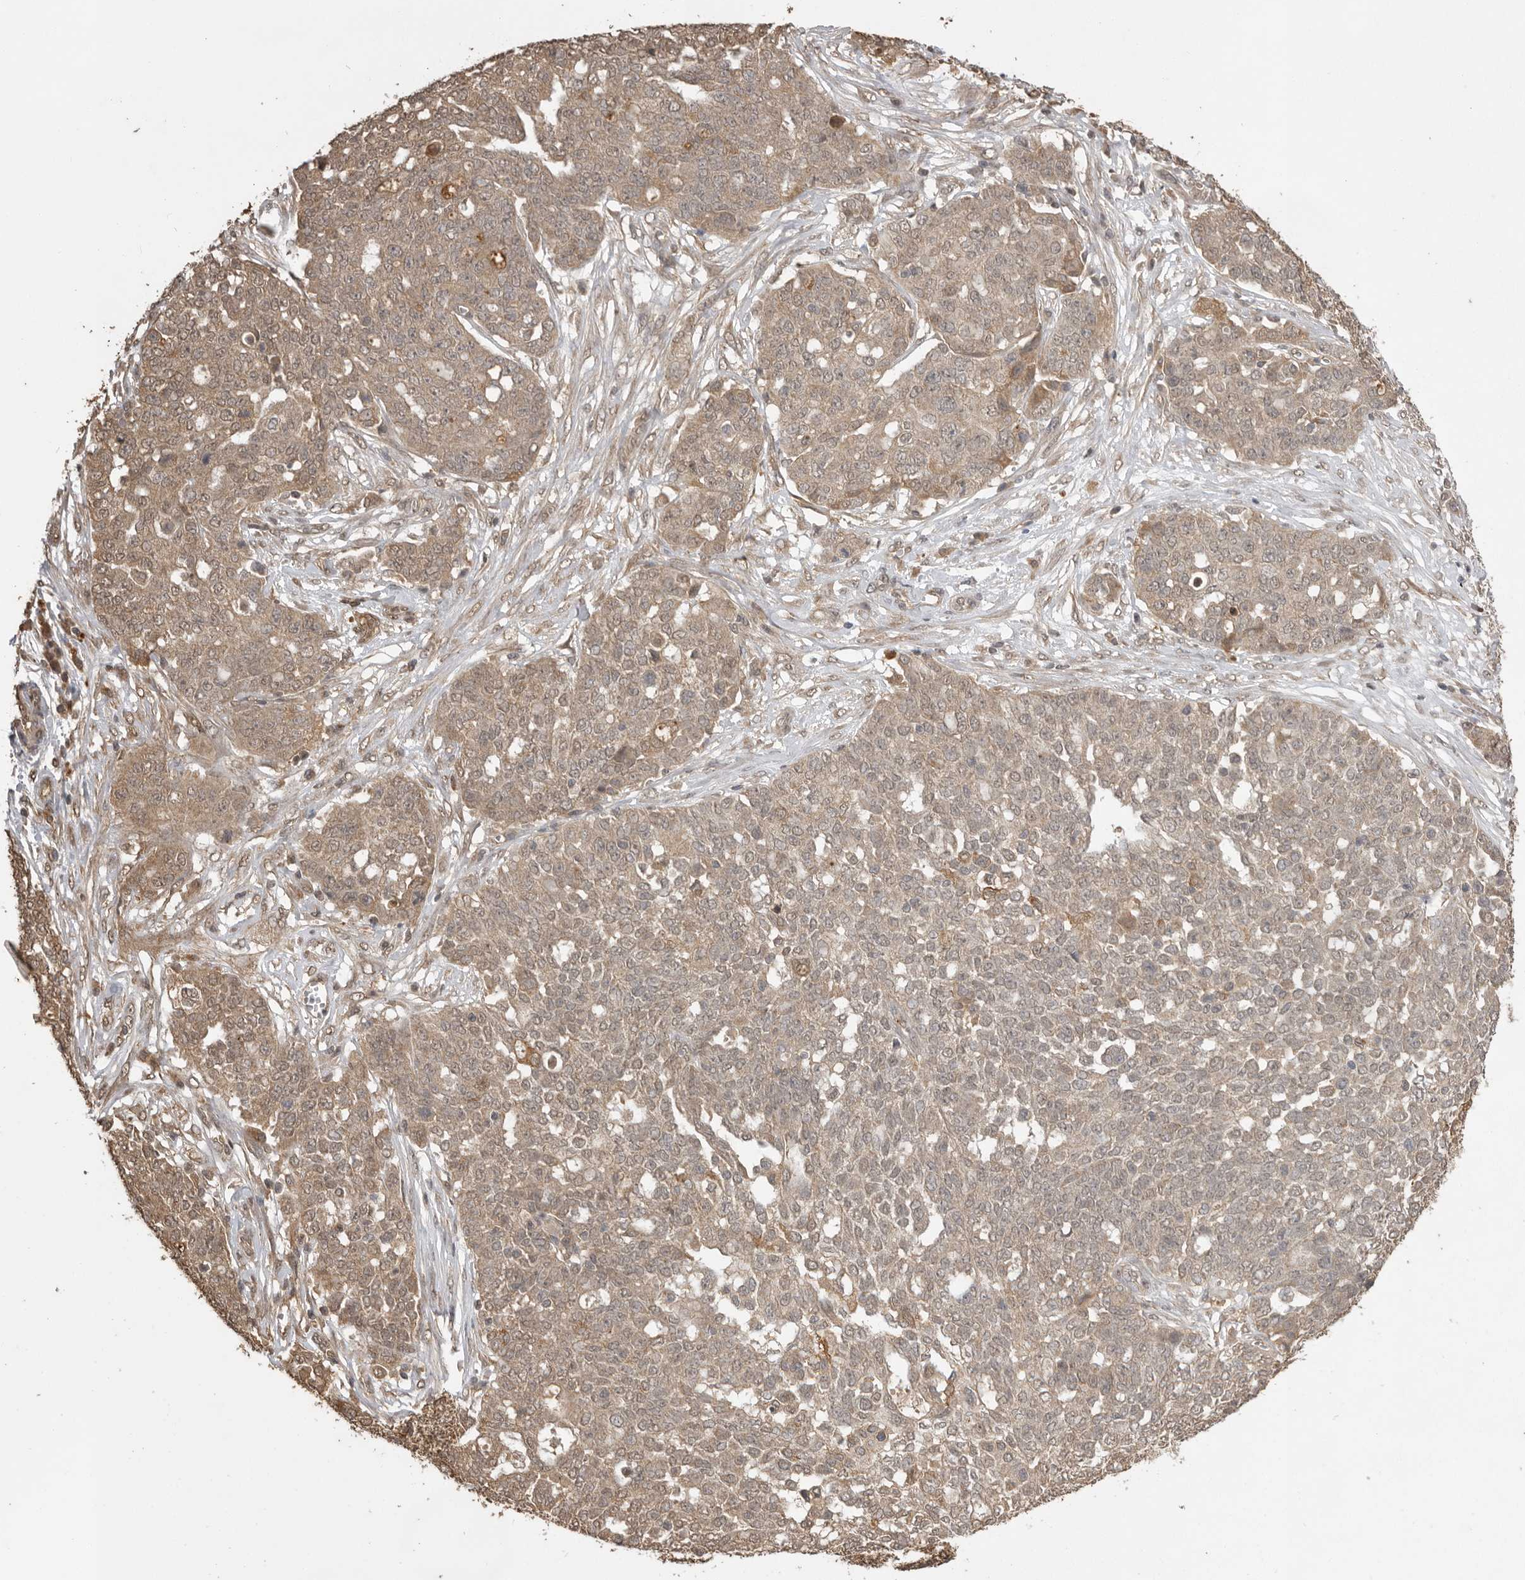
{"staining": {"intensity": "weak", "quantity": ">75%", "location": "cytoplasmic/membranous"}, "tissue": "ovarian cancer", "cell_type": "Tumor cells", "image_type": "cancer", "snomed": [{"axis": "morphology", "description": "Cystadenocarcinoma, serous, NOS"}, {"axis": "topography", "description": "Soft tissue"}, {"axis": "topography", "description": "Ovary"}], "caption": "This micrograph reveals ovarian serous cystadenocarcinoma stained with IHC to label a protein in brown. The cytoplasmic/membranous of tumor cells show weak positivity for the protein. Nuclei are counter-stained blue.", "gene": "JAG2", "patient": {"sex": "female", "age": 57}}